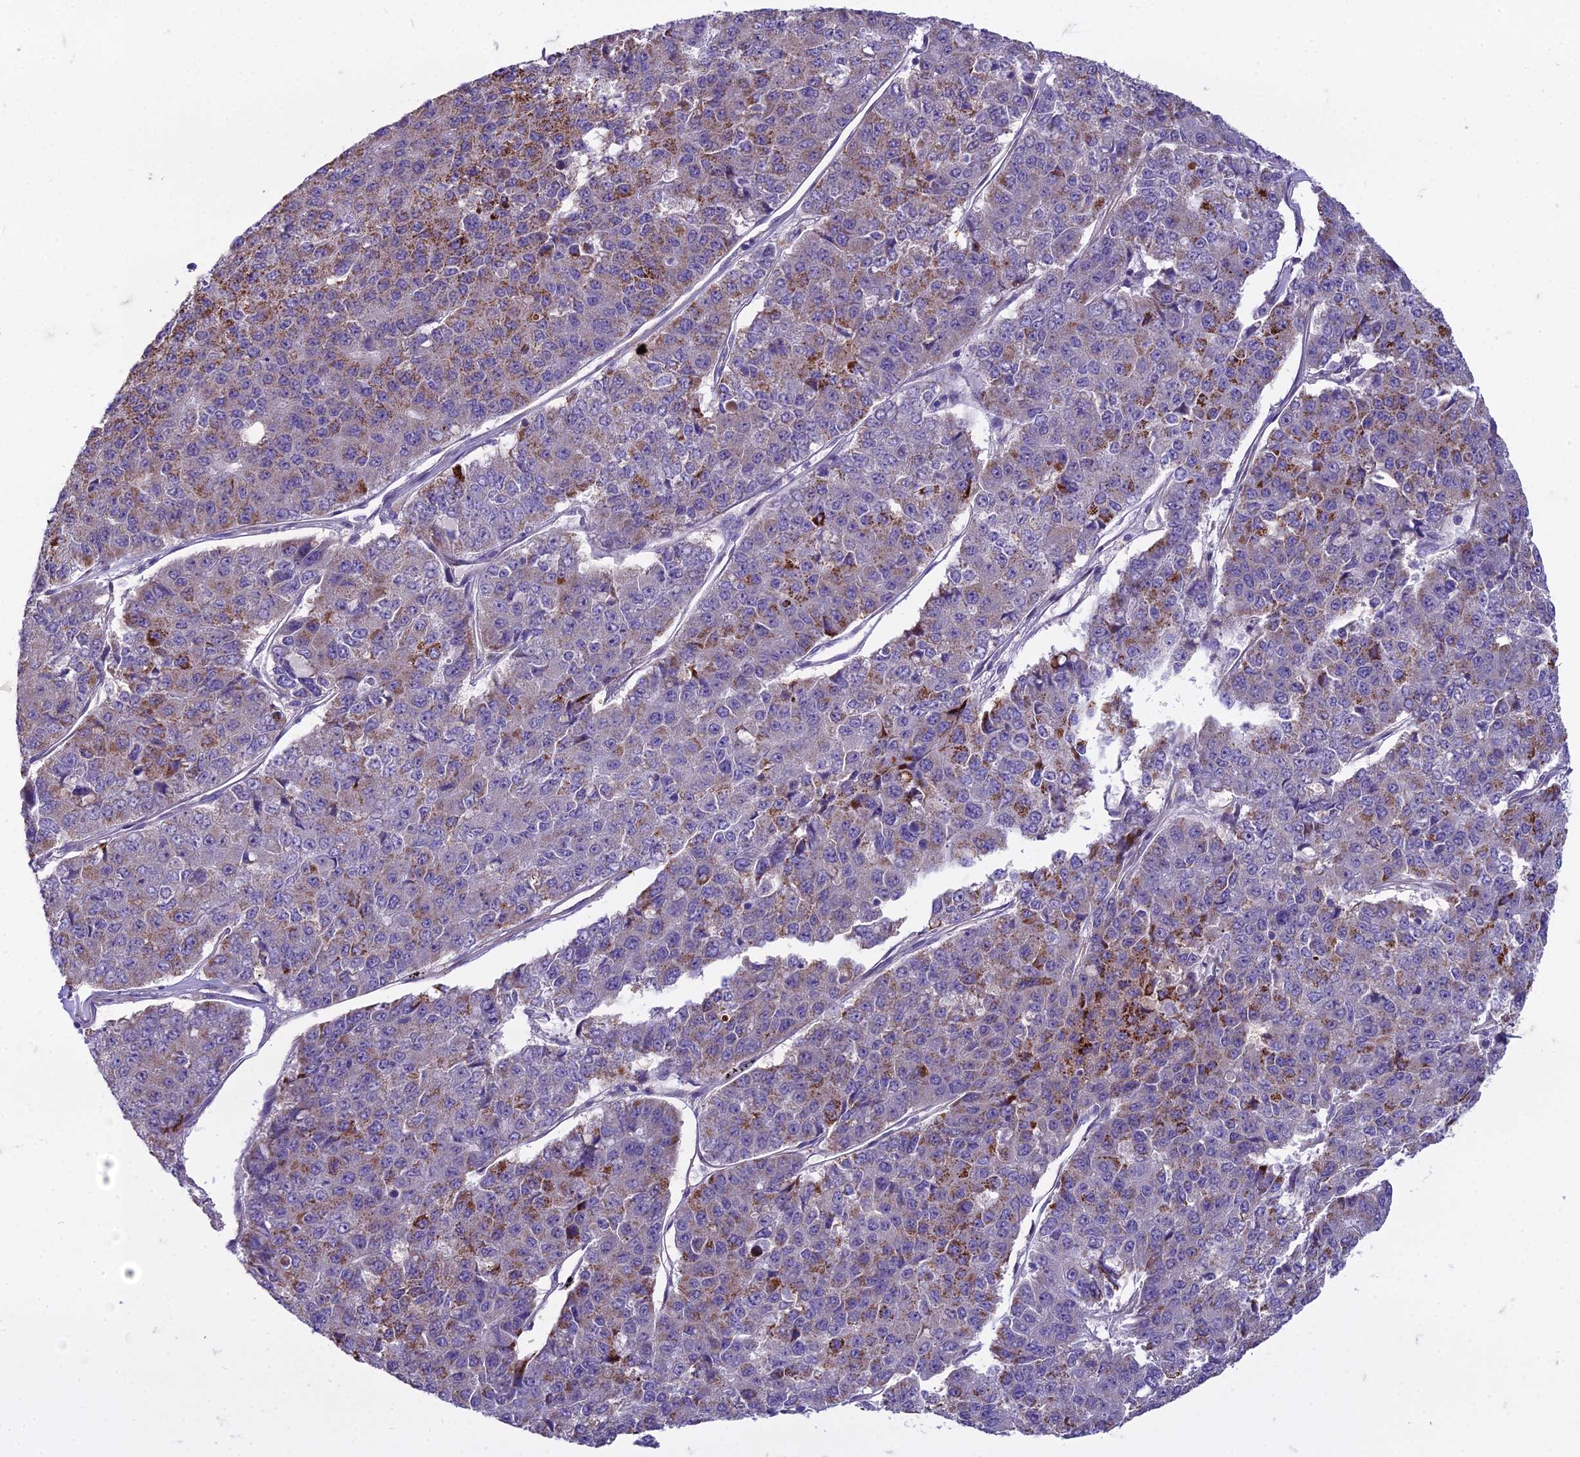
{"staining": {"intensity": "moderate", "quantity": "25%-75%", "location": "cytoplasmic/membranous"}, "tissue": "pancreatic cancer", "cell_type": "Tumor cells", "image_type": "cancer", "snomed": [{"axis": "morphology", "description": "Adenocarcinoma, NOS"}, {"axis": "topography", "description": "Pancreas"}], "caption": "Immunohistochemical staining of human pancreatic cancer displays moderate cytoplasmic/membranous protein staining in approximately 25%-75% of tumor cells. Using DAB (brown) and hematoxylin (blue) stains, captured at high magnification using brightfield microscopy.", "gene": "DUS2", "patient": {"sex": "male", "age": 50}}